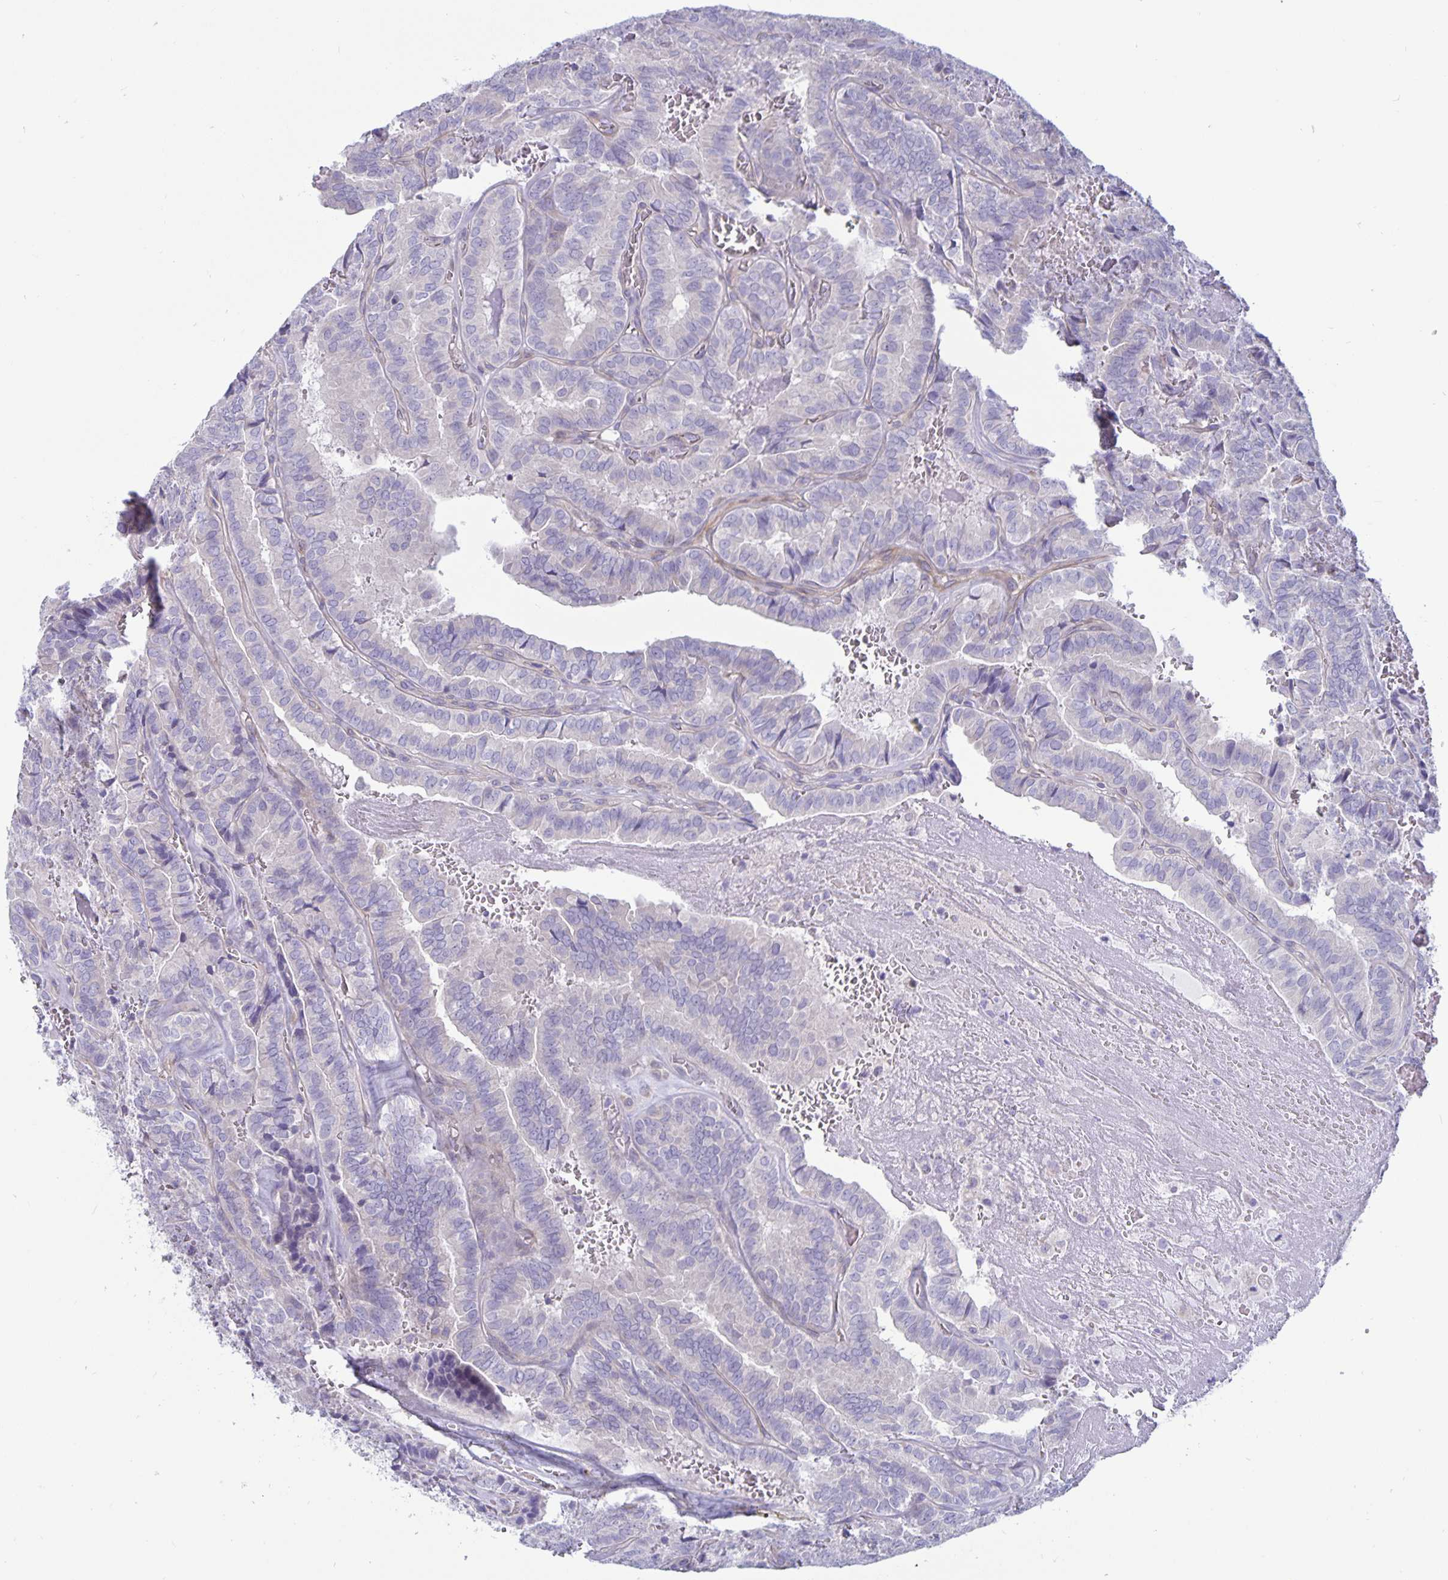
{"staining": {"intensity": "negative", "quantity": "none", "location": "none"}, "tissue": "thyroid cancer", "cell_type": "Tumor cells", "image_type": "cancer", "snomed": [{"axis": "morphology", "description": "Papillary adenocarcinoma, NOS"}, {"axis": "topography", "description": "Thyroid gland"}], "caption": "Immunohistochemistry of thyroid cancer displays no staining in tumor cells.", "gene": "PLCB3", "patient": {"sex": "female", "age": 75}}